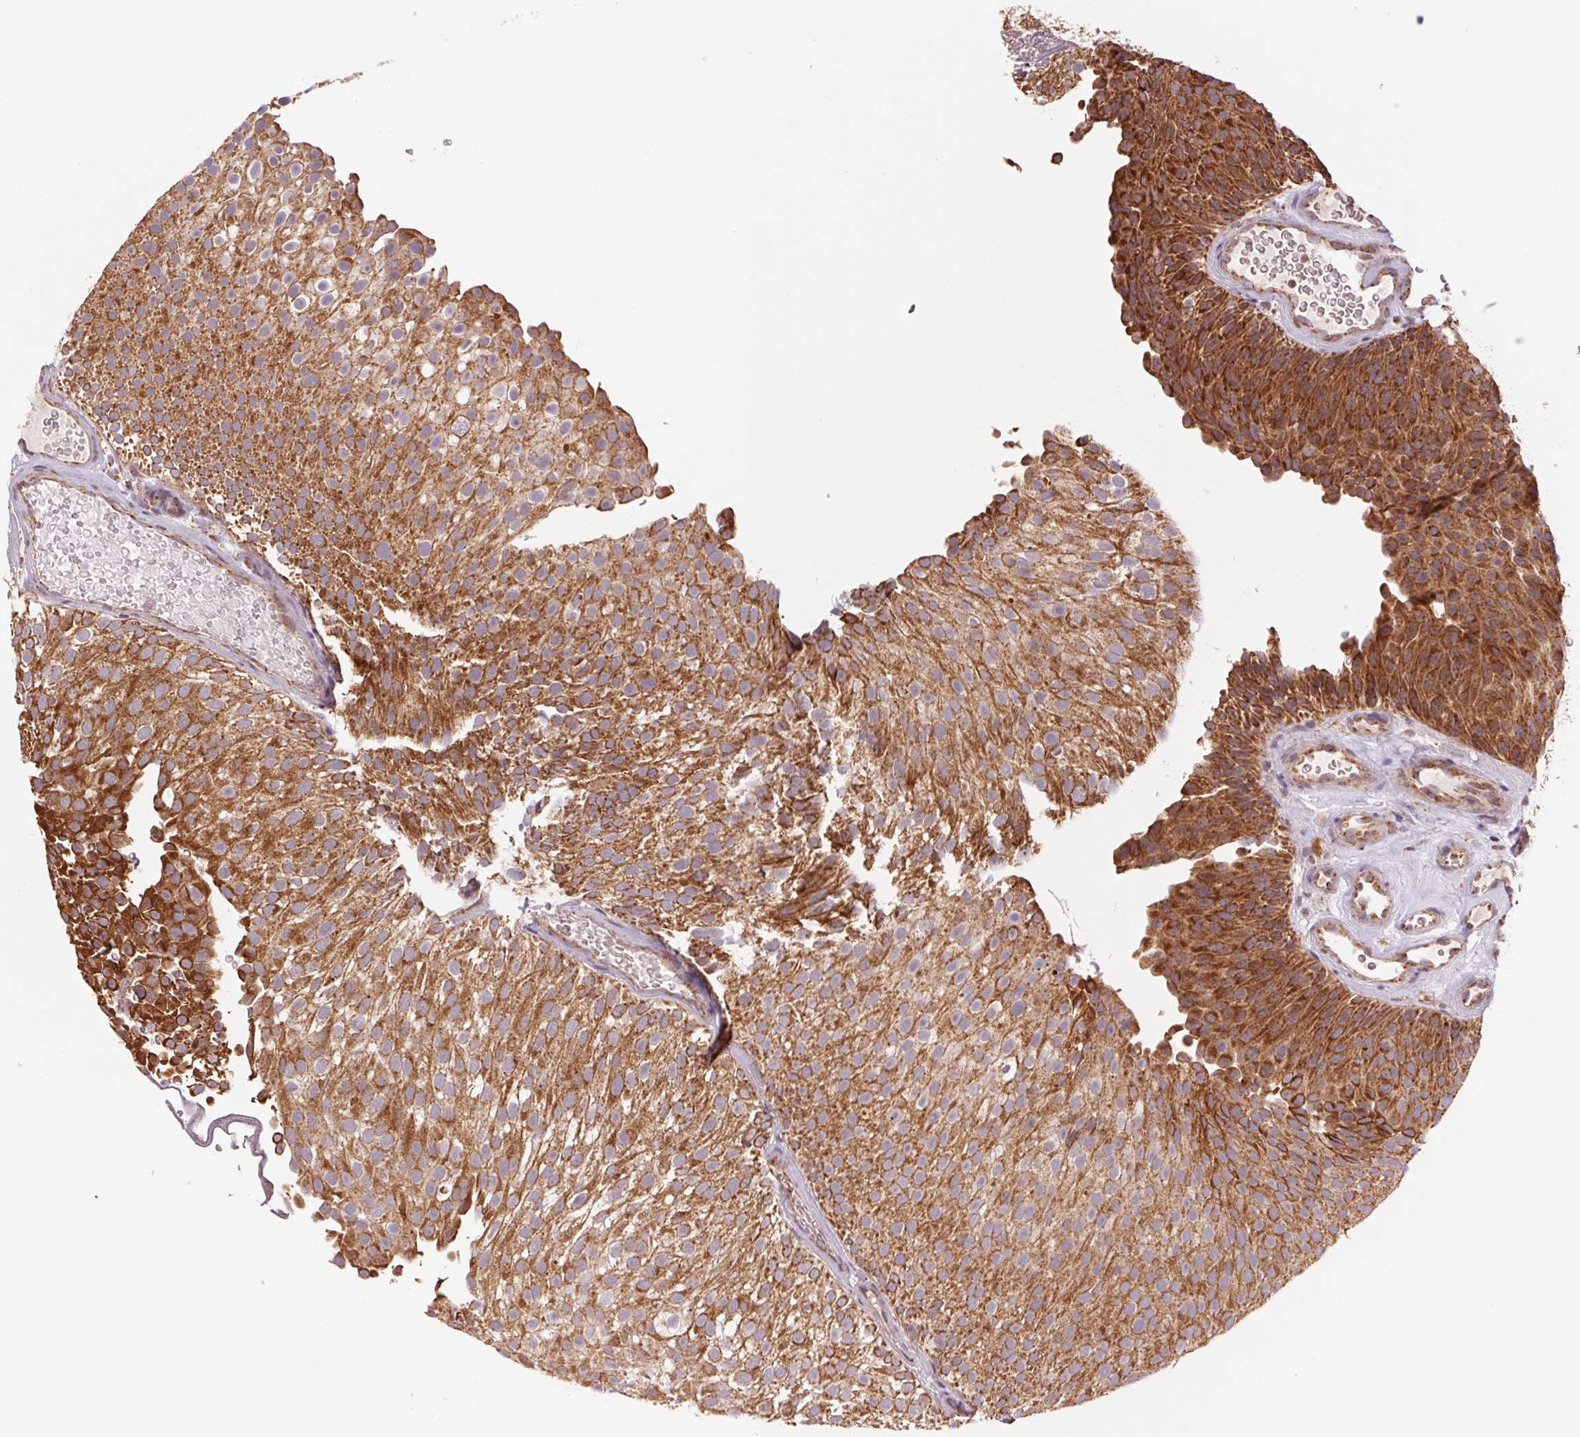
{"staining": {"intensity": "strong", "quantity": ">75%", "location": "cytoplasmic/membranous"}, "tissue": "urothelial cancer", "cell_type": "Tumor cells", "image_type": "cancer", "snomed": [{"axis": "morphology", "description": "Urothelial carcinoma, Low grade"}, {"axis": "topography", "description": "Urinary bladder"}], "caption": "Urothelial cancer stained with a brown dye shows strong cytoplasmic/membranous positive staining in approximately >75% of tumor cells.", "gene": "MATCAP1", "patient": {"sex": "male", "age": 78}}